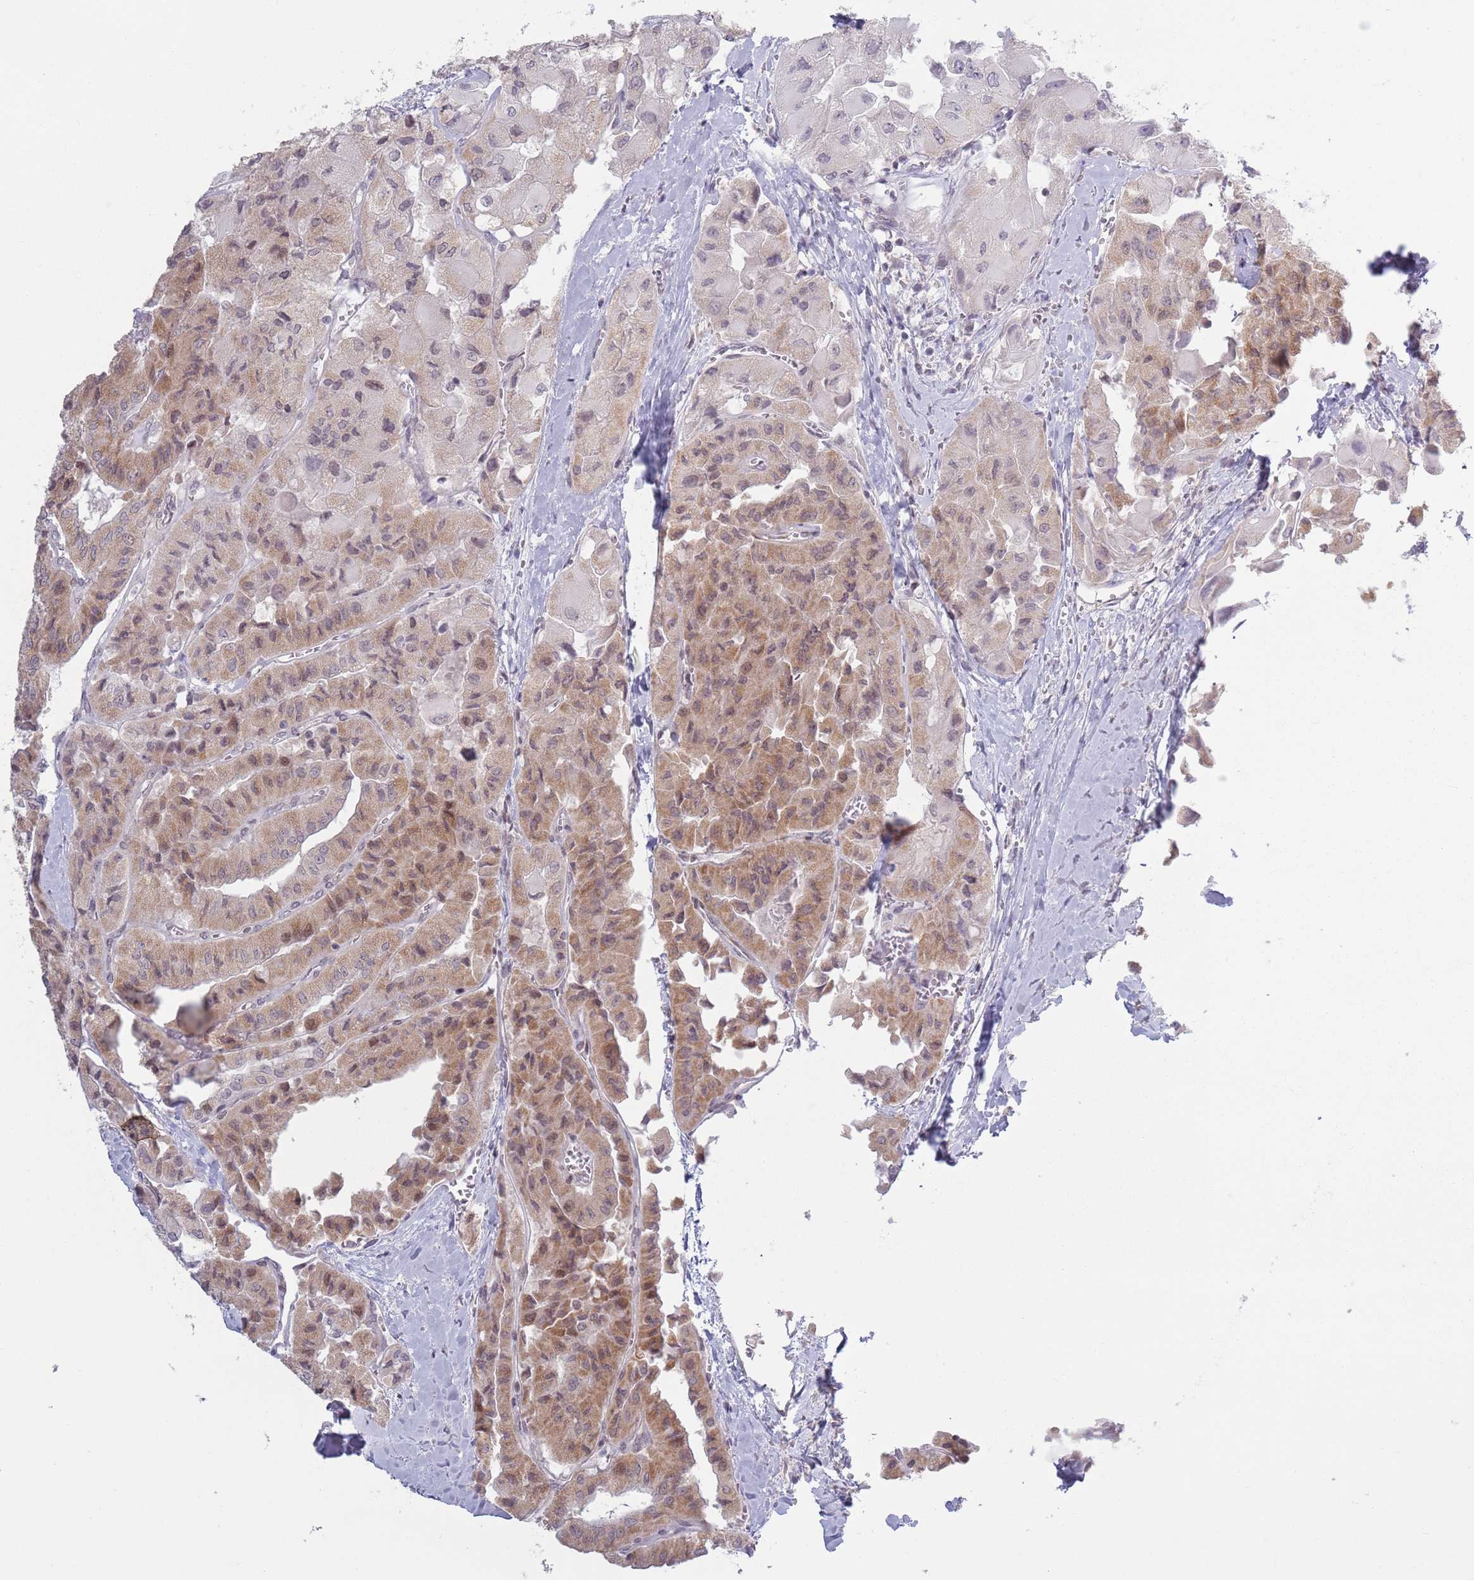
{"staining": {"intensity": "moderate", "quantity": "25%-75%", "location": "cytoplasmic/membranous"}, "tissue": "thyroid cancer", "cell_type": "Tumor cells", "image_type": "cancer", "snomed": [{"axis": "morphology", "description": "Normal tissue, NOS"}, {"axis": "morphology", "description": "Papillary adenocarcinoma, NOS"}, {"axis": "topography", "description": "Thyroid gland"}], "caption": "Immunohistochemical staining of papillary adenocarcinoma (thyroid) shows medium levels of moderate cytoplasmic/membranous protein positivity in approximately 25%-75% of tumor cells.", "gene": "MRPL34", "patient": {"sex": "female", "age": 59}}